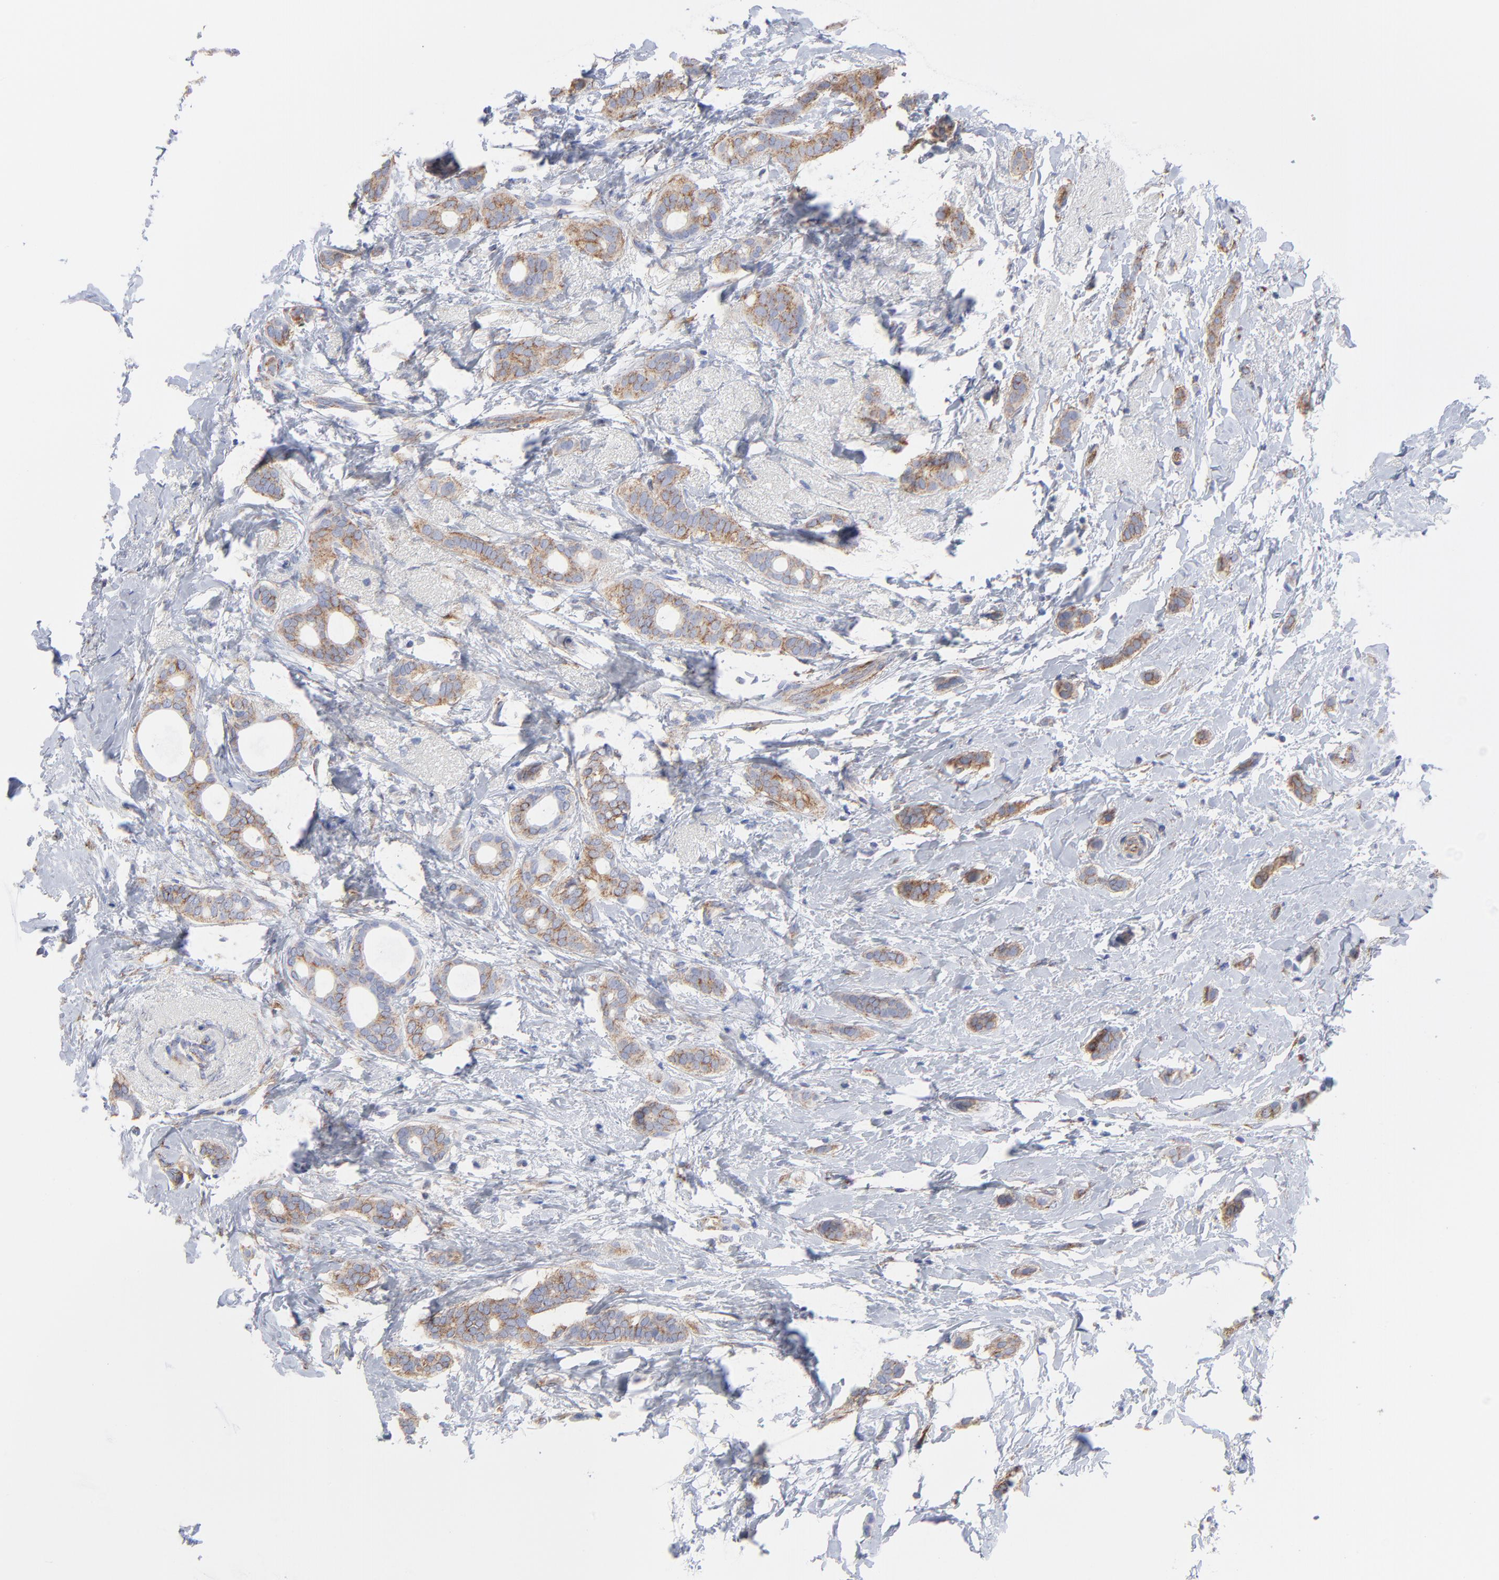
{"staining": {"intensity": "moderate", "quantity": ">75%", "location": "cytoplasmic/membranous"}, "tissue": "breast cancer", "cell_type": "Tumor cells", "image_type": "cancer", "snomed": [{"axis": "morphology", "description": "Duct carcinoma"}, {"axis": "topography", "description": "Breast"}], "caption": "This is a photomicrograph of IHC staining of breast cancer (intraductal carcinoma), which shows moderate expression in the cytoplasmic/membranous of tumor cells.", "gene": "CNTN3", "patient": {"sex": "female", "age": 54}}